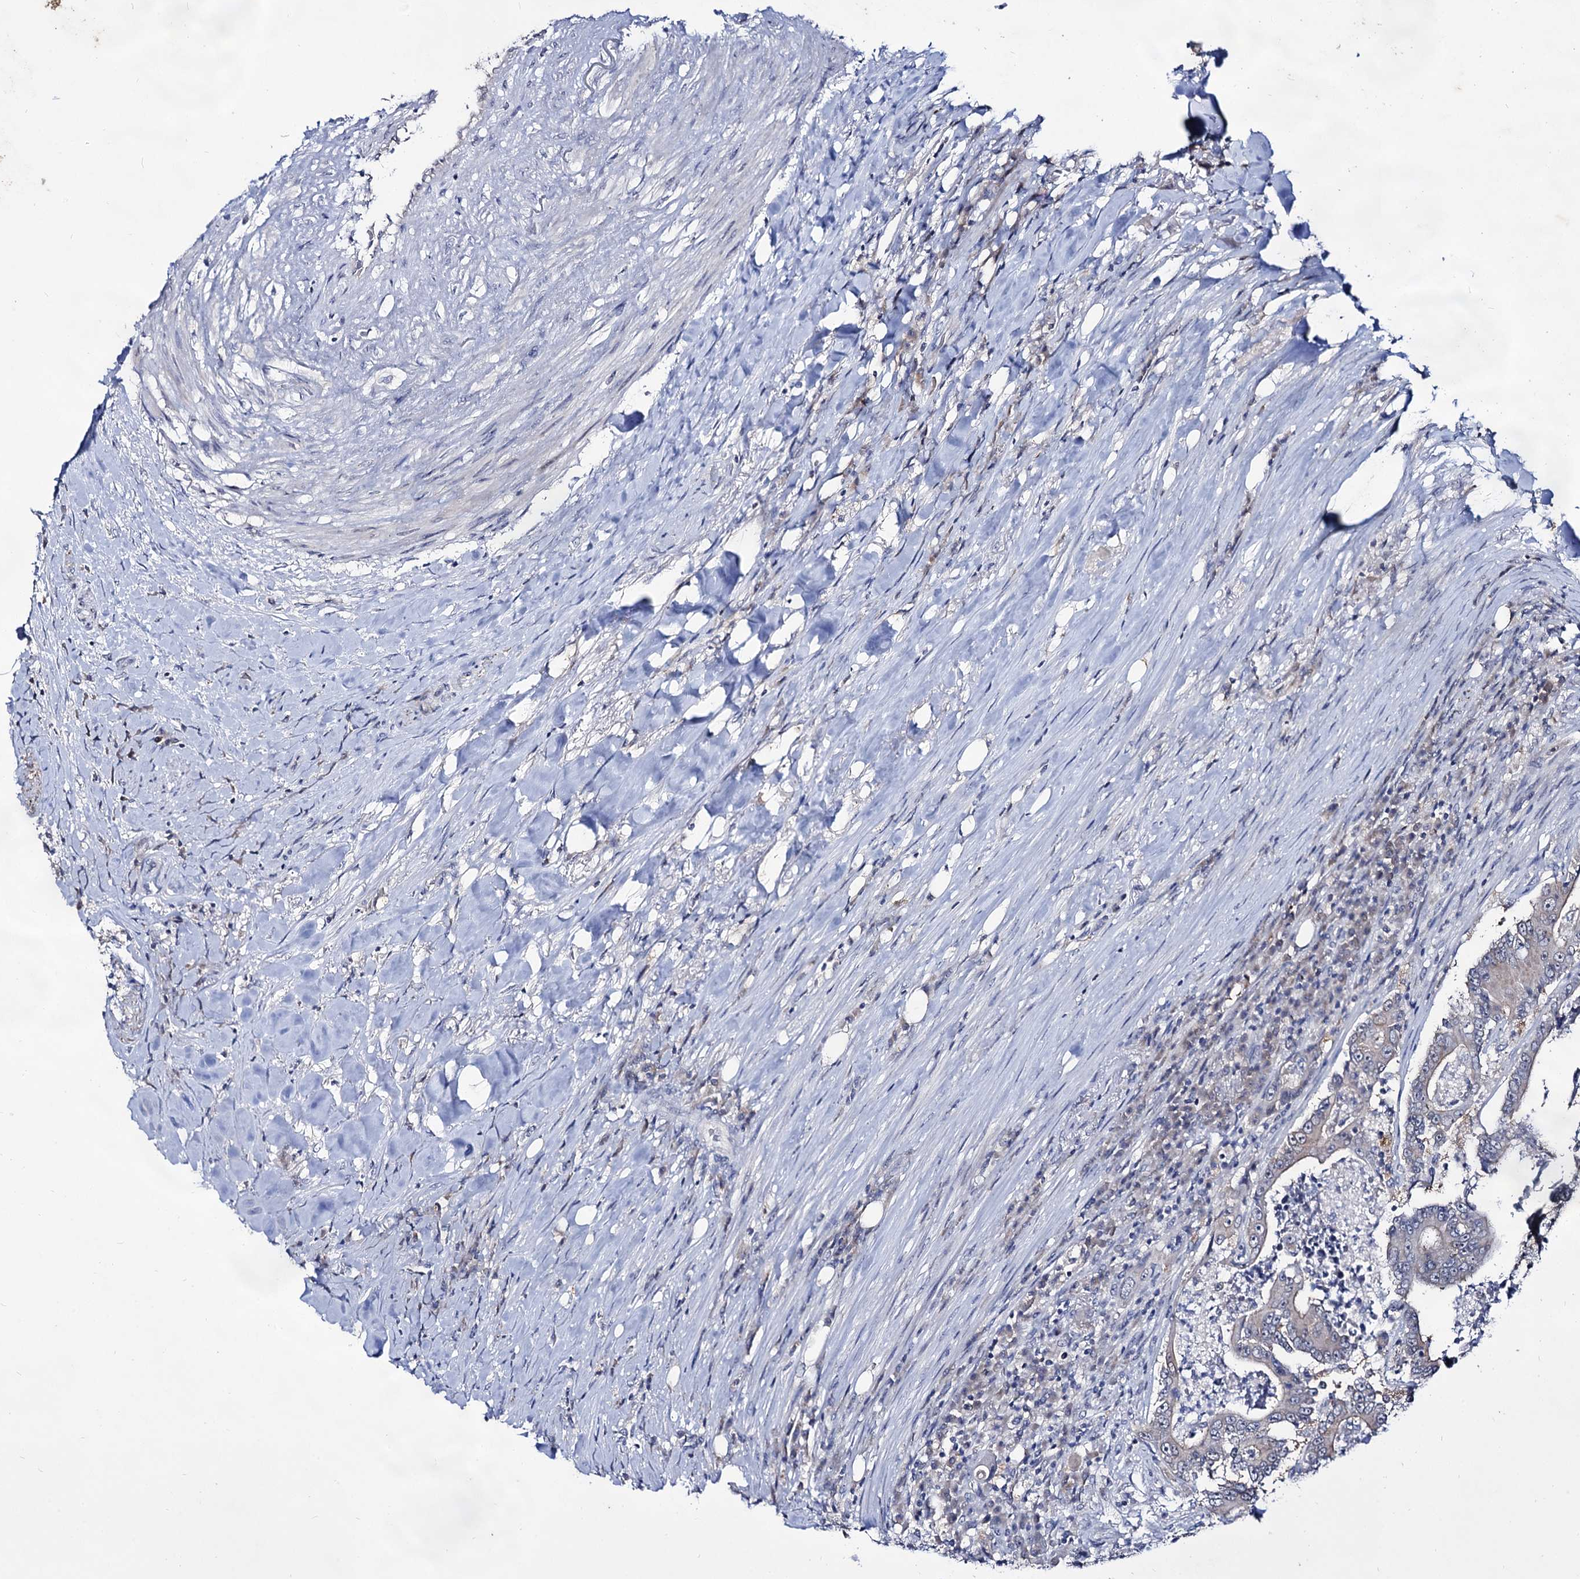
{"staining": {"intensity": "negative", "quantity": "none", "location": "none"}, "tissue": "colorectal cancer", "cell_type": "Tumor cells", "image_type": "cancer", "snomed": [{"axis": "morphology", "description": "Adenocarcinoma, NOS"}, {"axis": "topography", "description": "Colon"}], "caption": "Immunohistochemistry (IHC) of colorectal cancer shows no positivity in tumor cells.", "gene": "ARFIP2", "patient": {"sex": "male", "age": 83}}